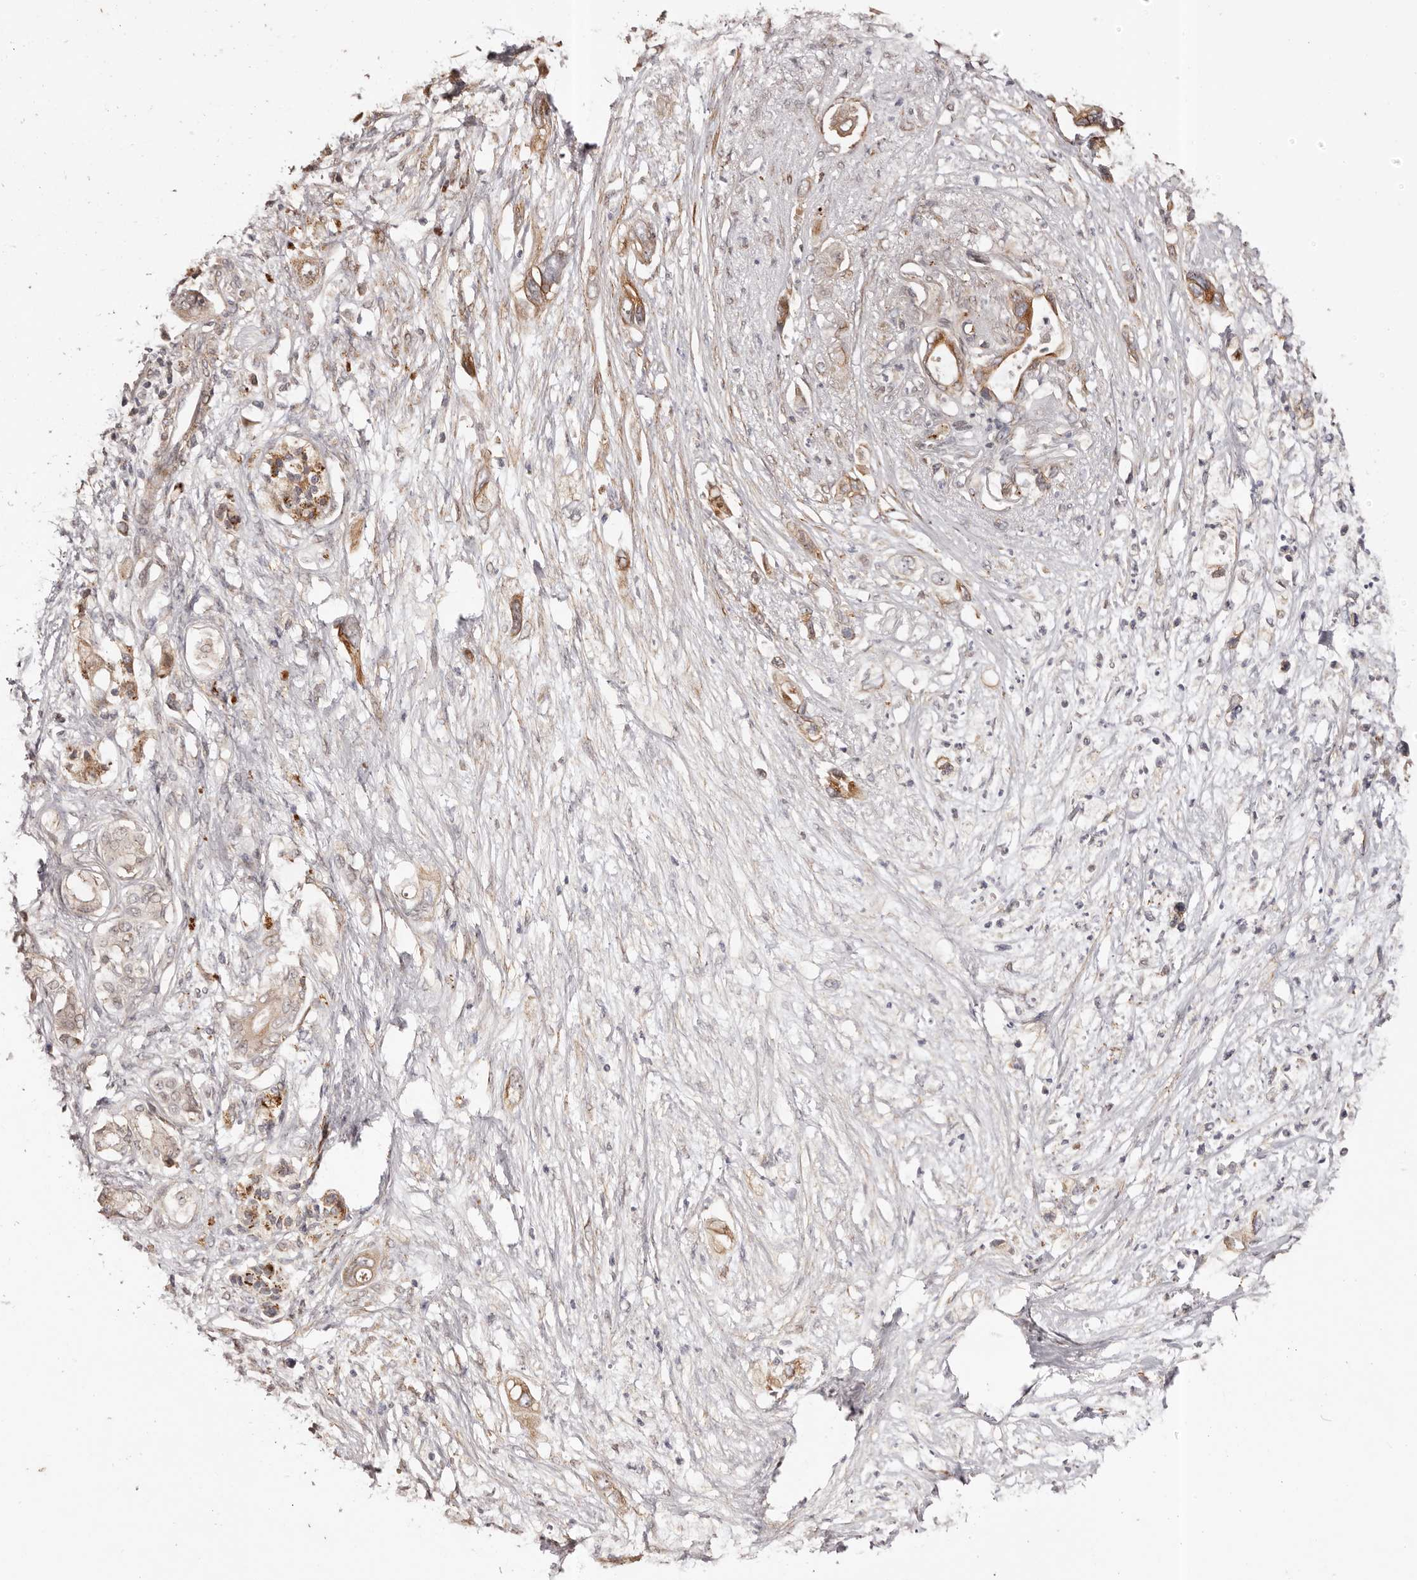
{"staining": {"intensity": "moderate", "quantity": ">75%", "location": "cytoplasmic/membranous"}, "tissue": "pancreatic cancer", "cell_type": "Tumor cells", "image_type": "cancer", "snomed": [{"axis": "morphology", "description": "Adenocarcinoma, NOS"}, {"axis": "topography", "description": "Pancreas"}], "caption": "This is an image of IHC staining of pancreatic cancer (adenocarcinoma), which shows moderate staining in the cytoplasmic/membranous of tumor cells.", "gene": "MICAL2", "patient": {"sex": "male", "age": 66}}